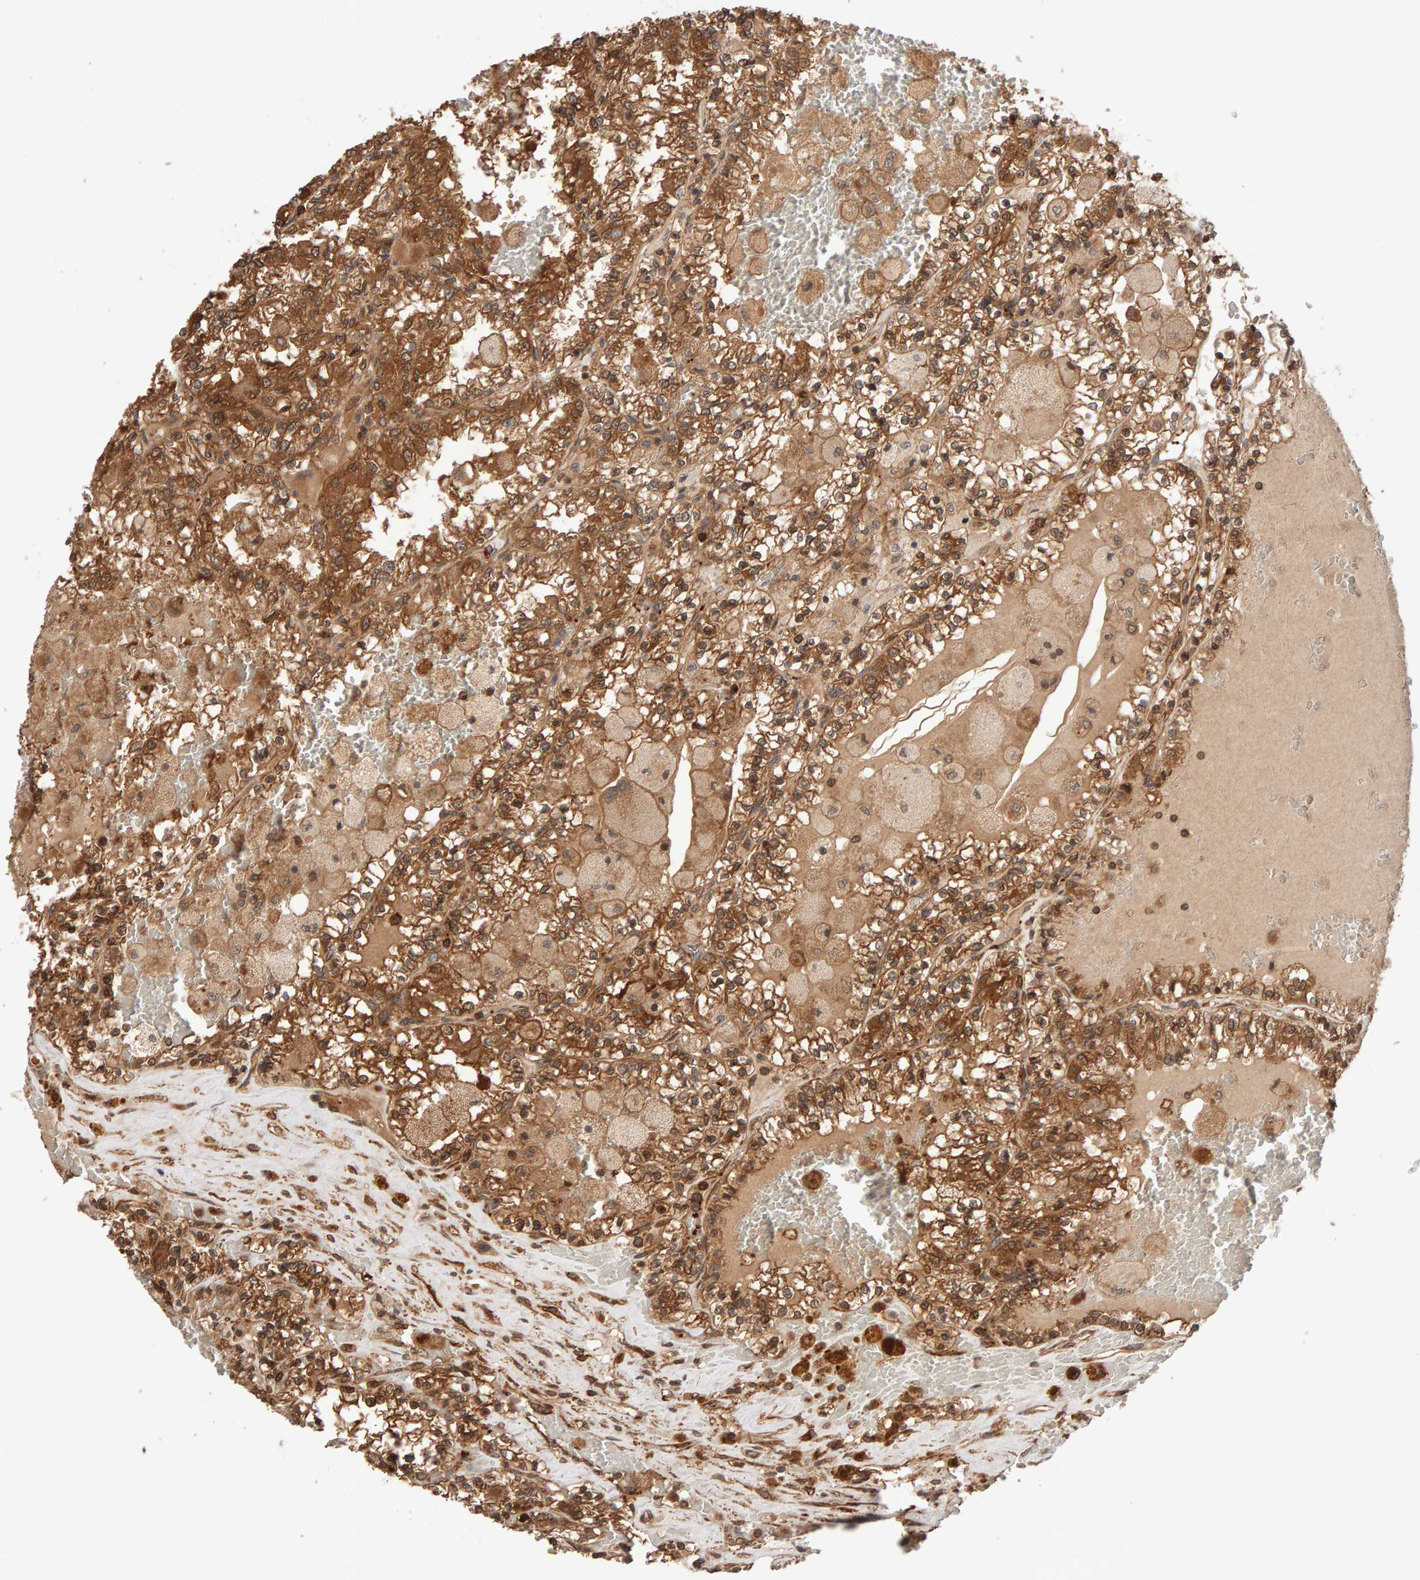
{"staining": {"intensity": "moderate", "quantity": ">75%", "location": "cytoplasmic/membranous"}, "tissue": "renal cancer", "cell_type": "Tumor cells", "image_type": "cancer", "snomed": [{"axis": "morphology", "description": "Adenocarcinoma, NOS"}, {"axis": "topography", "description": "Kidney"}], "caption": "Immunohistochemical staining of renal cancer displays moderate cytoplasmic/membranous protein positivity in about >75% of tumor cells.", "gene": "SYNRG", "patient": {"sex": "female", "age": 56}}